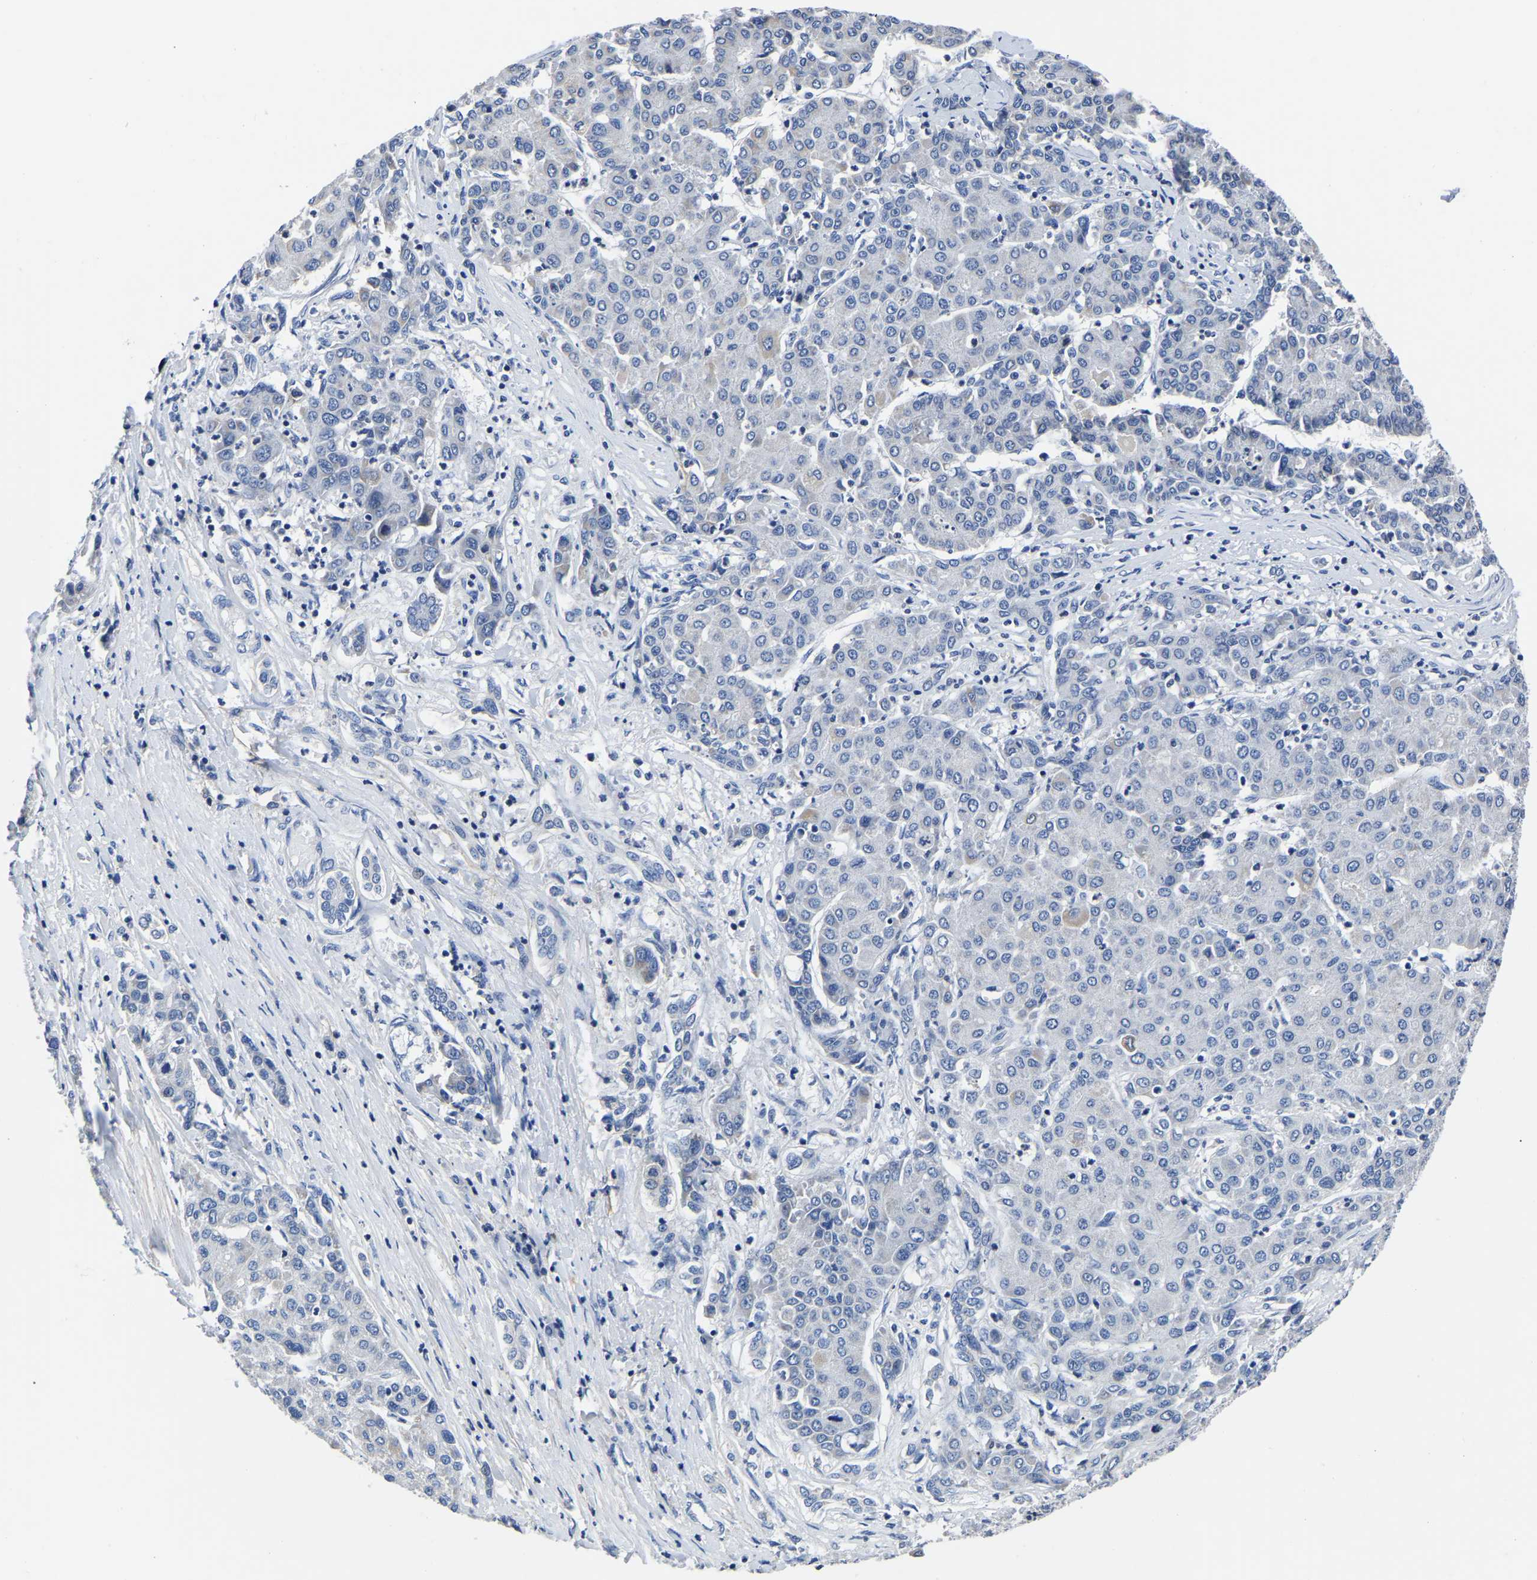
{"staining": {"intensity": "negative", "quantity": "none", "location": "none"}, "tissue": "liver cancer", "cell_type": "Tumor cells", "image_type": "cancer", "snomed": [{"axis": "morphology", "description": "Carcinoma, Hepatocellular, NOS"}, {"axis": "topography", "description": "Liver"}], "caption": "An immunohistochemistry micrograph of liver cancer is shown. There is no staining in tumor cells of liver cancer.", "gene": "FGD5", "patient": {"sex": "male", "age": 65}}